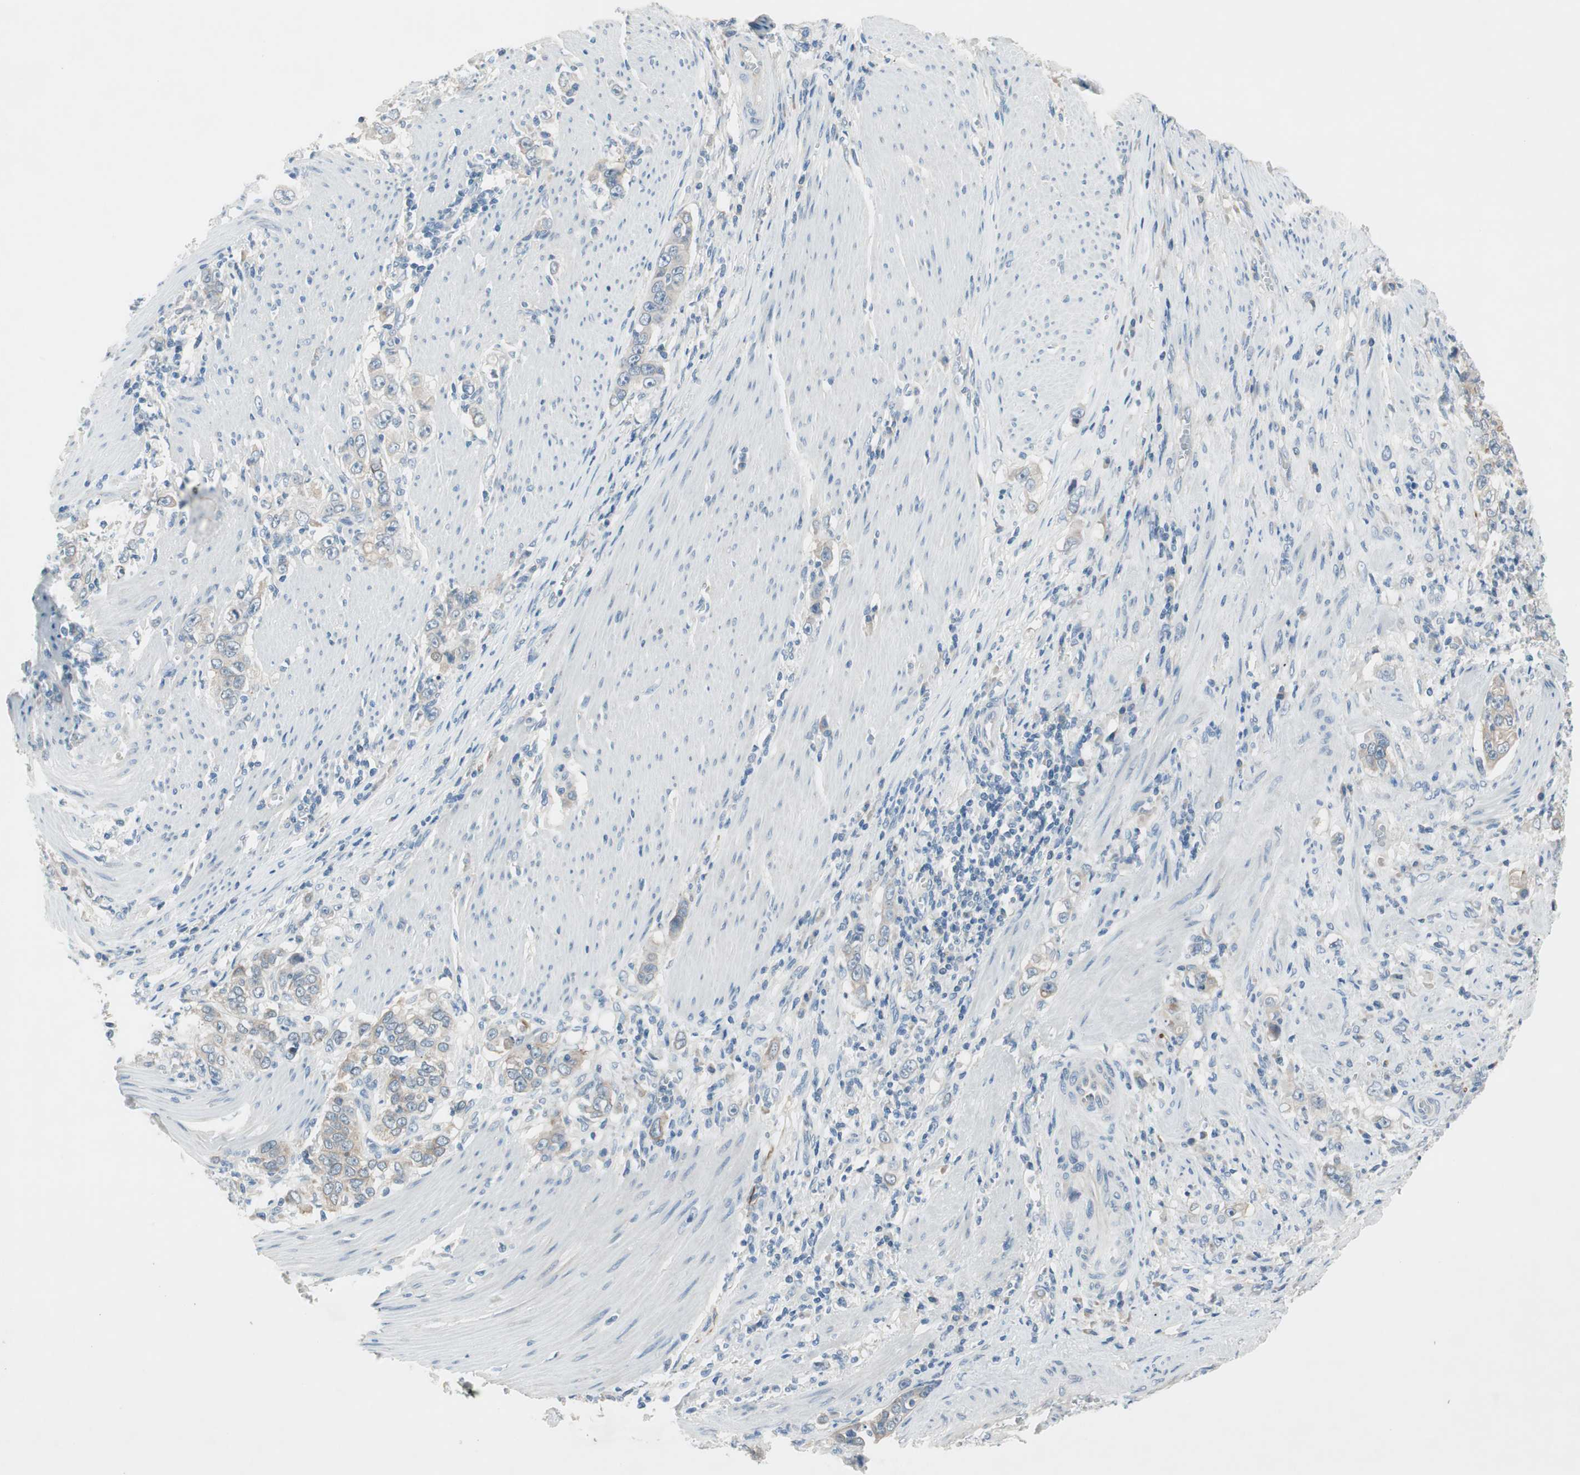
{"staining": {"intensity": "weak", "quantity": "<25%", "location": "cytoplasmic/membranous"}, "tissue": "stomach cancer", "cell_type": "Tumor cells", "image_type": "cancer", "snomed": [{"axis": "morphology", "description": "Adenocarcinoma, NOS"}, {"axis": "topography", "description": "Stomach, lower"}], "caption": "Immunohistochemical staining of human stomach cancer shows no significant expression in tumor cells.", "gene": "PRRG4", "patient": {"sex": "female", "age": 72}}